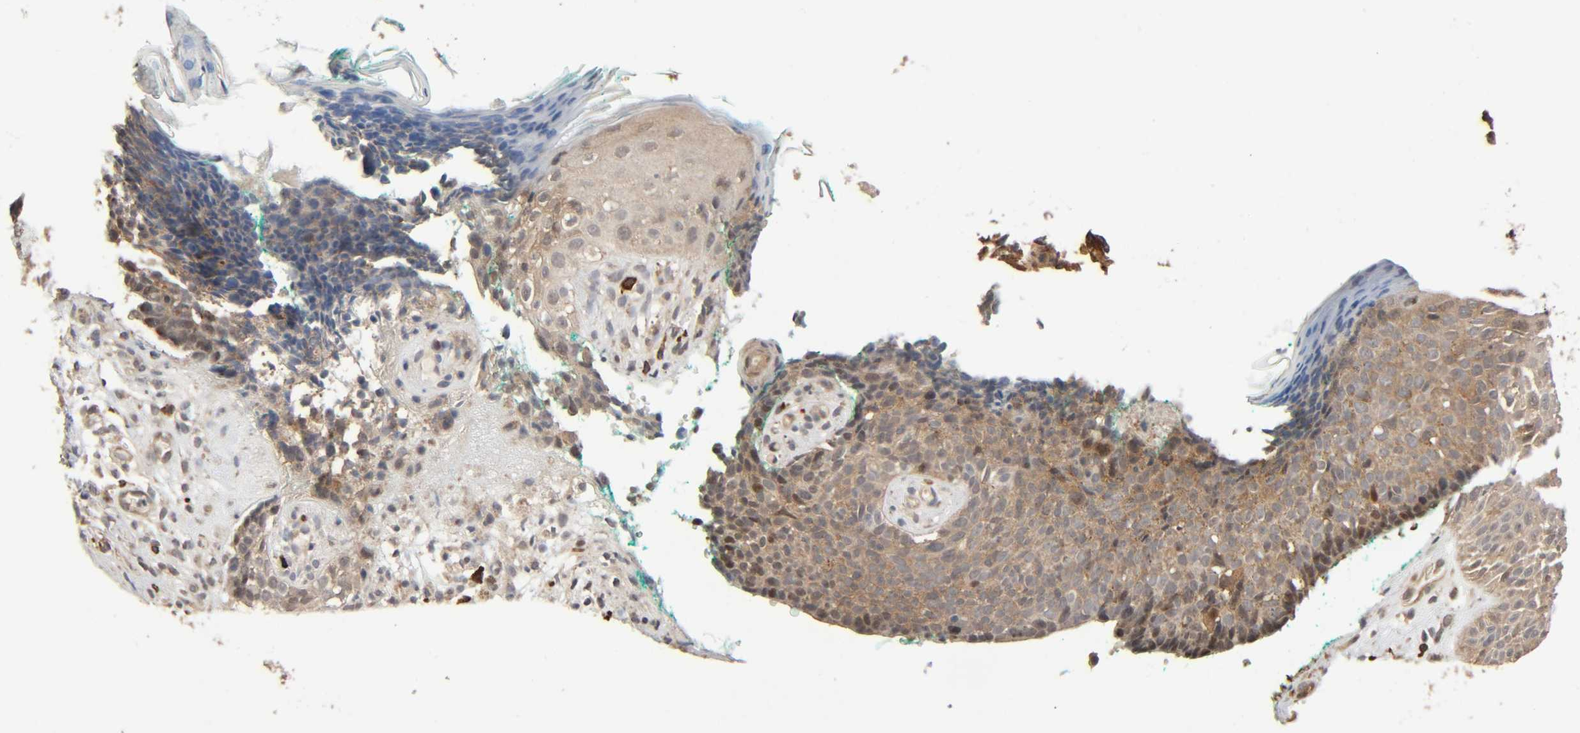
{"staining": {"intensity": "moderate", "quantity": ">75%", "location": "cytoplasmic/membranous,nuclear"}, "tissue": "skin cancer", "cell_type": "Tumor cells", "image_type": "cancer", "snomed": [{"axis": "morphology", "description": "Basal cell carcinoma"}, {"axis": "topography", "description": "Skin"}], "caption": "A micrograph showing moderate cytoplasmic/membranous and nuclear expression in approximately >75% of tumor cells in skin basal cell carcinoma, as visualized by brown immunohistochemical staining.", "gene": "PPP2R1B", "patient": {"sex": "female", "age": 58}}